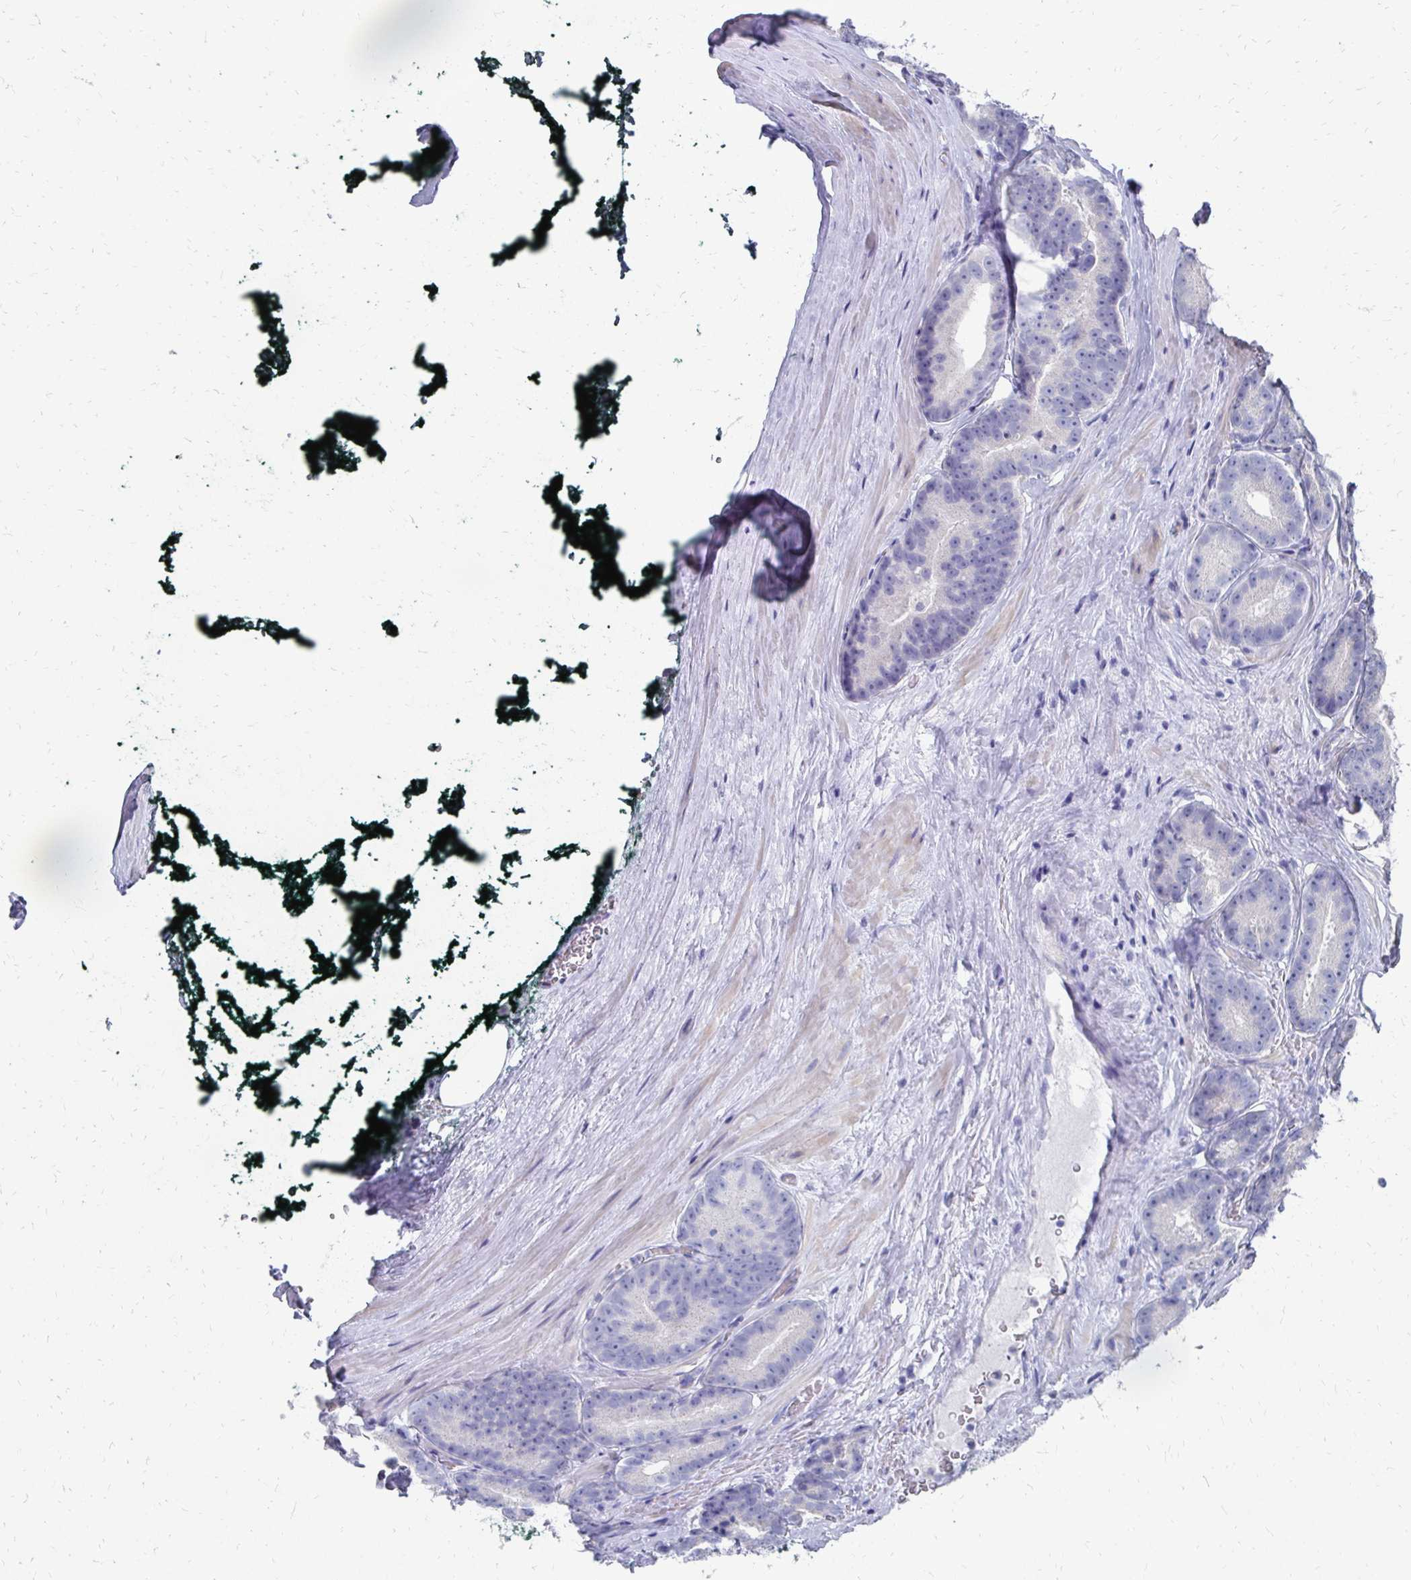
{"staining": {"intensity": "negative", "quantity": "none", "location": "none"}, "tissue": "prostate cancer", "cell_type": "Tumor cells", "image_type": "cancer", "snomed": [{"axis": "morphology", "description": "Adenocarcinoma, Low grade"}, {"axis": "topography", "description": "Prostate"}], "caption": "An IHC micrograph of low-grade adenocarcinoma (prostate) is shown. There is no staining in tumor cells of low-grade adenocarcinoma (prostate).", "gene": "SYCP3", "patient": {"sex": "male", "age": 62}}